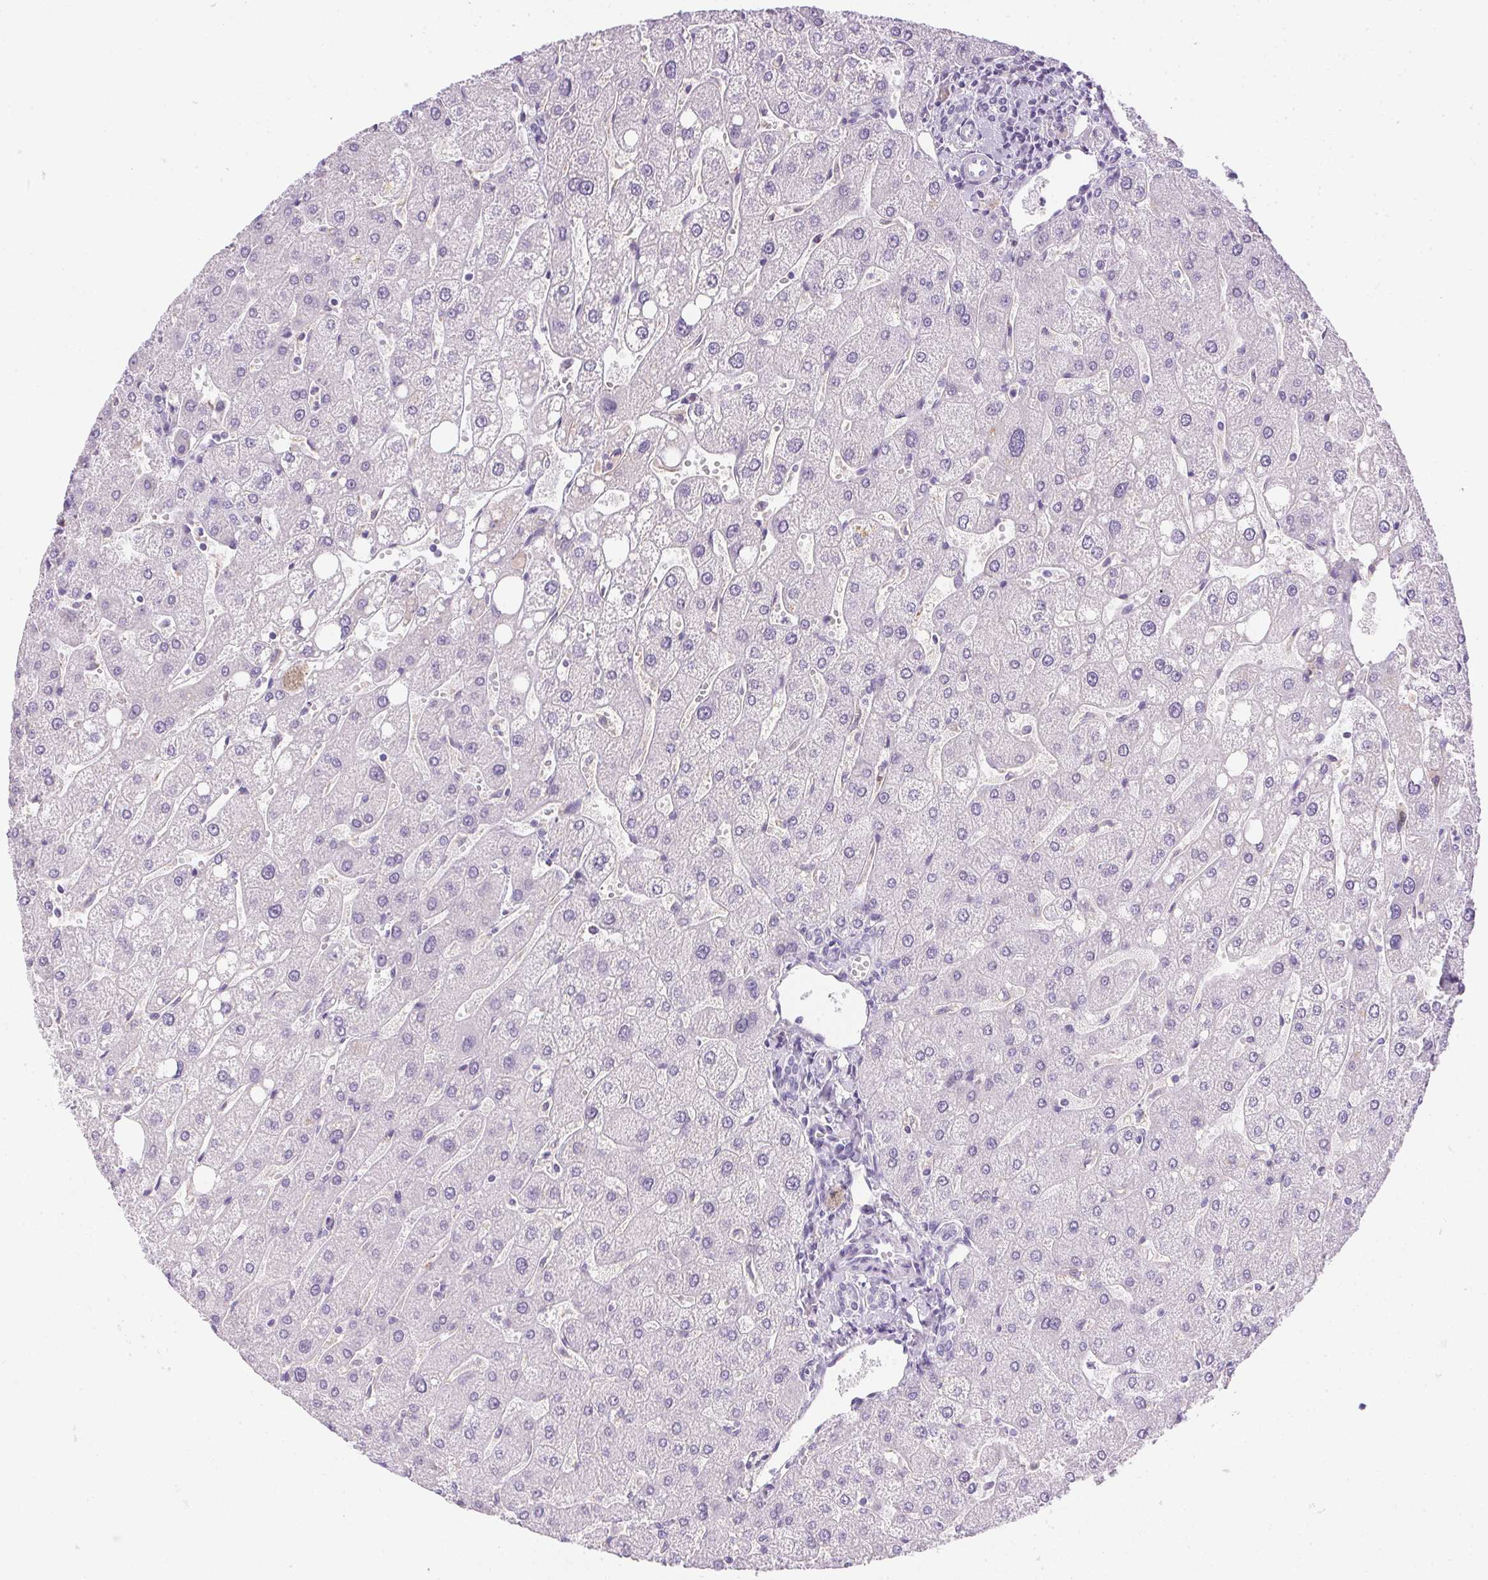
{"staining": {"intensity": "negative", "quantity": "none", "location": "none"}, "tissue": "liver", "cell_type": "Cholangiocytes", "image_type": "normal", "snomed": [{"axis": "morphology", "description": "Normal tissue, NOS"}, {"axis": "topography", "description": "Liver"}], "caption": "A histopathology image of liver stained for a protein exhibits no brown staining in cholangiocytes. (DAB immunohistochemistry (IHC) visualized using brightfield microscopy, high magnification).", "gene": "PRL", "patient": {"sex": "male", "age": 67}}